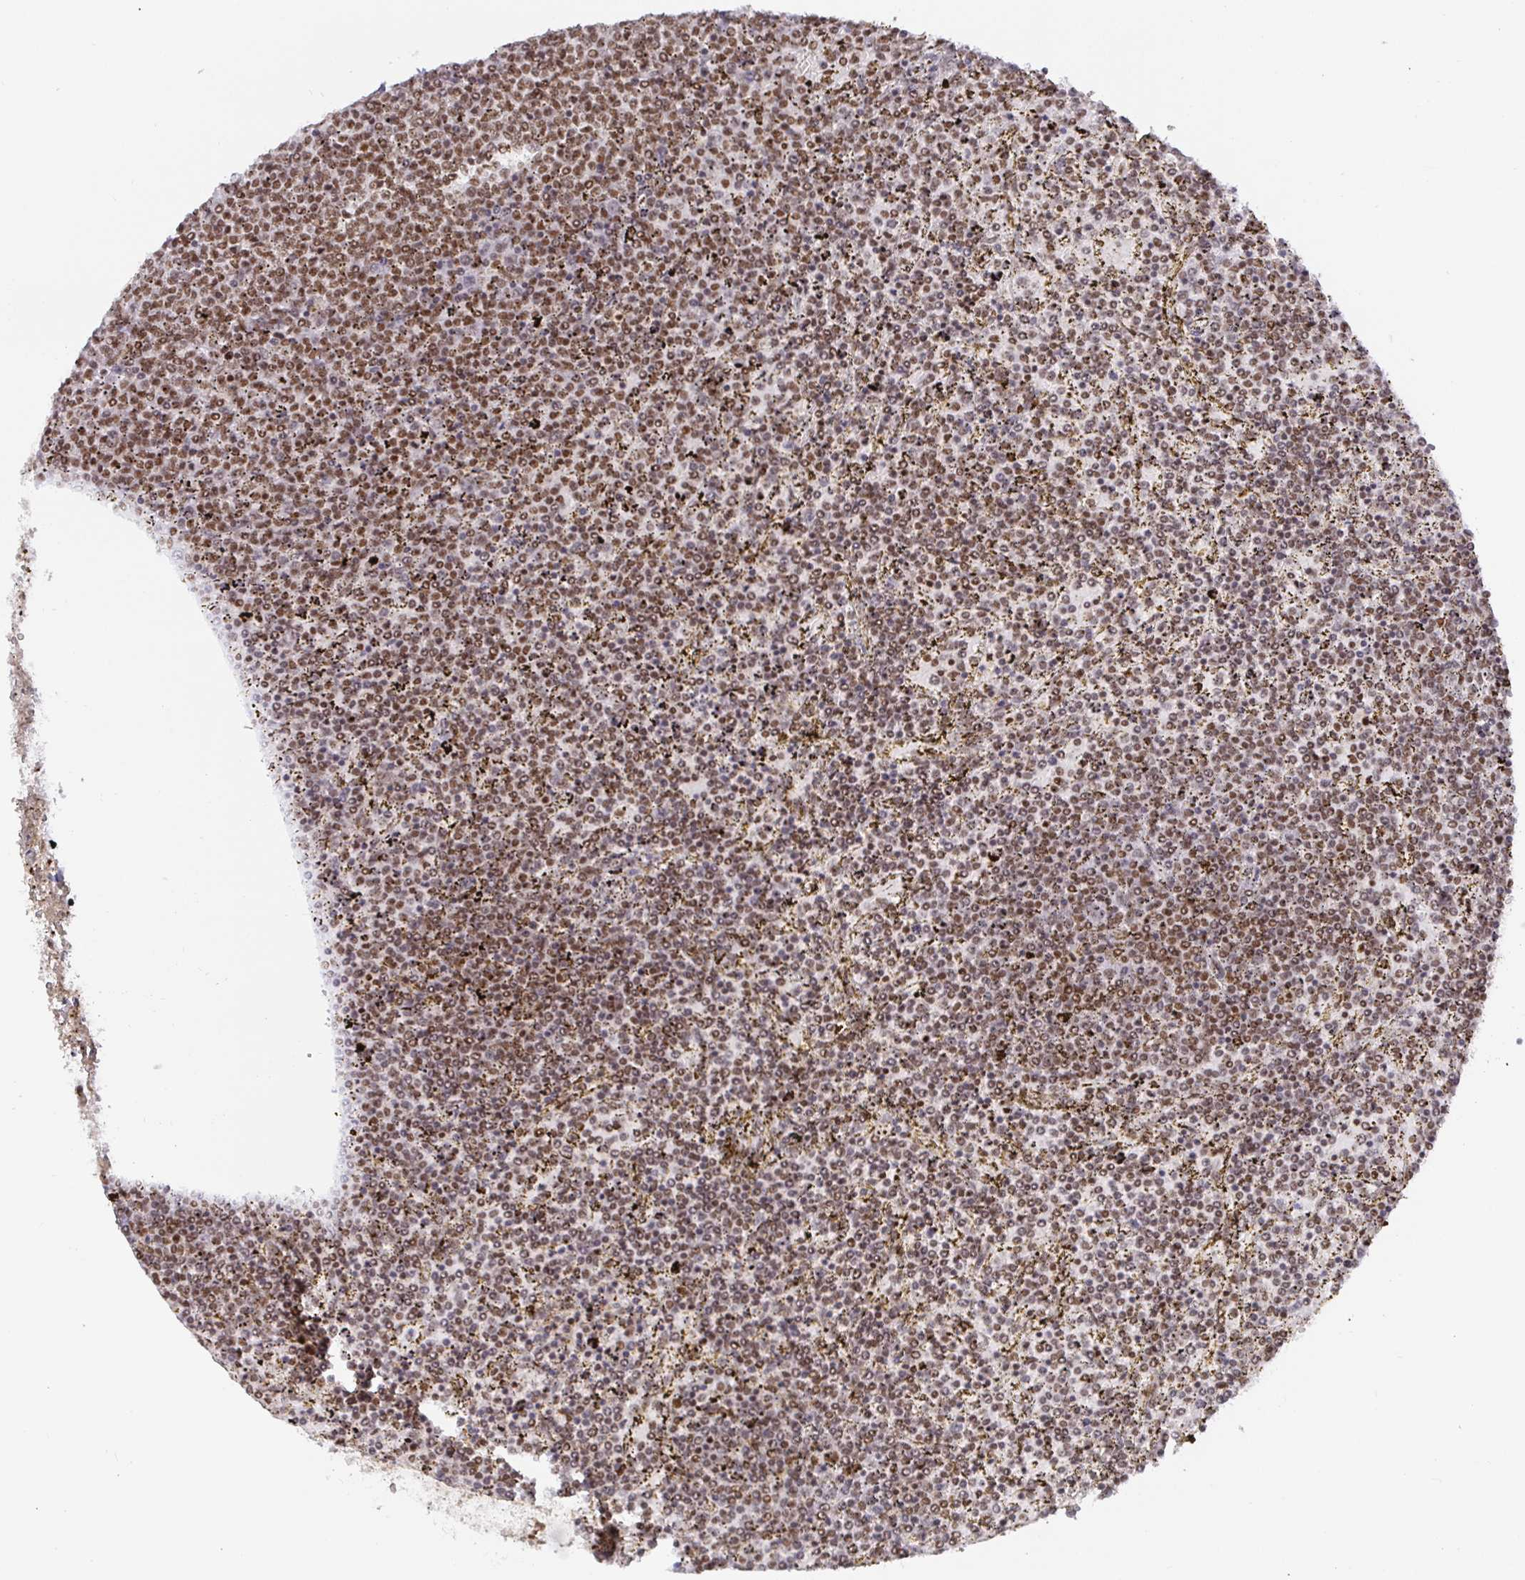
{"staining": {"intensity": "moderate", "quantity": ">75%", "location": "nuclear"}, "tissue": "lymphoma", "cell_type": "Tumor cells", "image_type": "cancer", "snomed": [{"axis": "morphology", "description": "Malignant lymphoma, non-Hodgkin's type, Low grade"}, {"axis": "topography", "description": "Spleen"}], "caption": "High-power microscopy captured an IHC micrograph of lymphoma, revealing moderate nuclear expression in approximately >75% of tumor cells.", "gene": "USF1", "patient": {"sex": "female", "age": 77}}